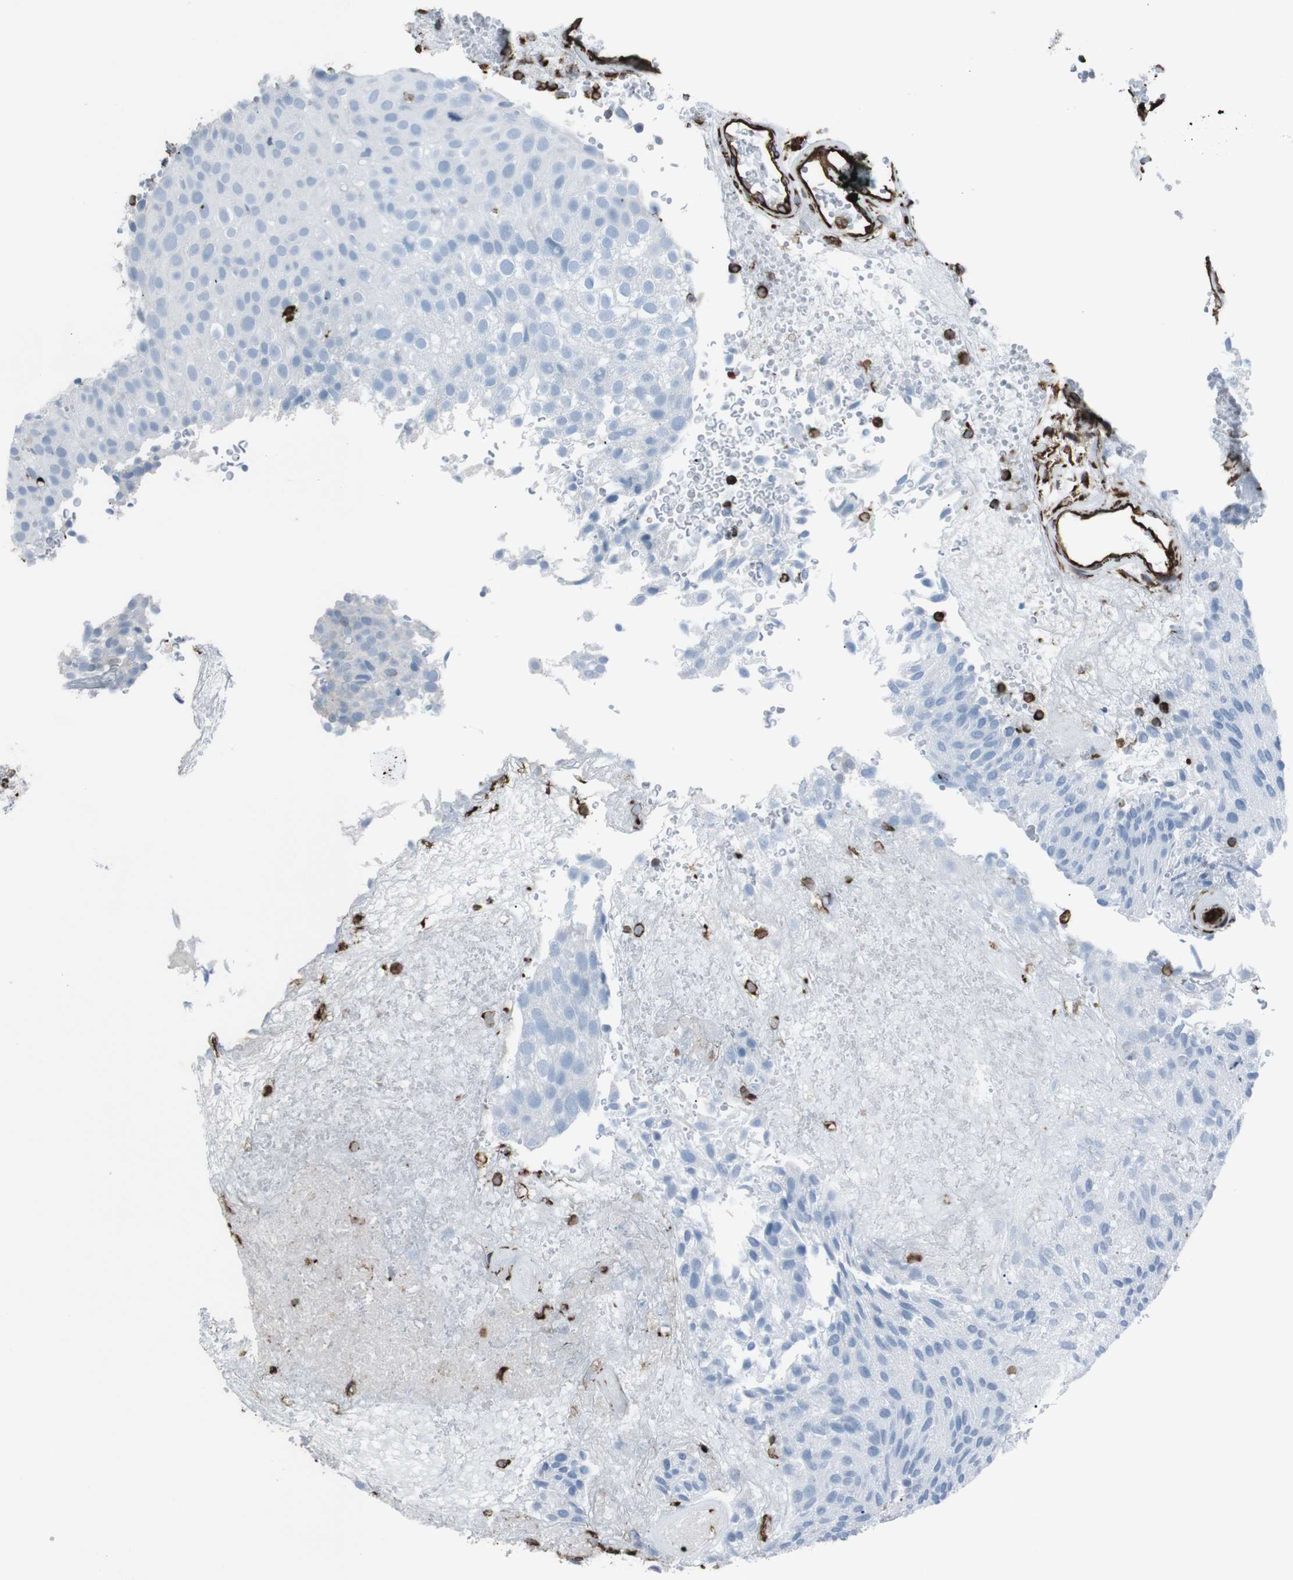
{"staining": {"intensity": "negative", "quantity": "none", "location": "none"}, "tissue": "urothelial cancer", "cell_type": "Tumor cells", "image_type": "cancer", "snomed": [{"axis": "morphology", "description": "Urothelial carcinoma, Low grade"}, {"axis": "topography", "description": "Urinary bladder"}], "caption": "The immunohistochemistry (IHC) histopathology image has no significant positivity in tumor cells of urothelial carcinoma (low-grade) tissue.", "gene": "ZDHHC6", "patient": {"sex": "male", "age": 78}}